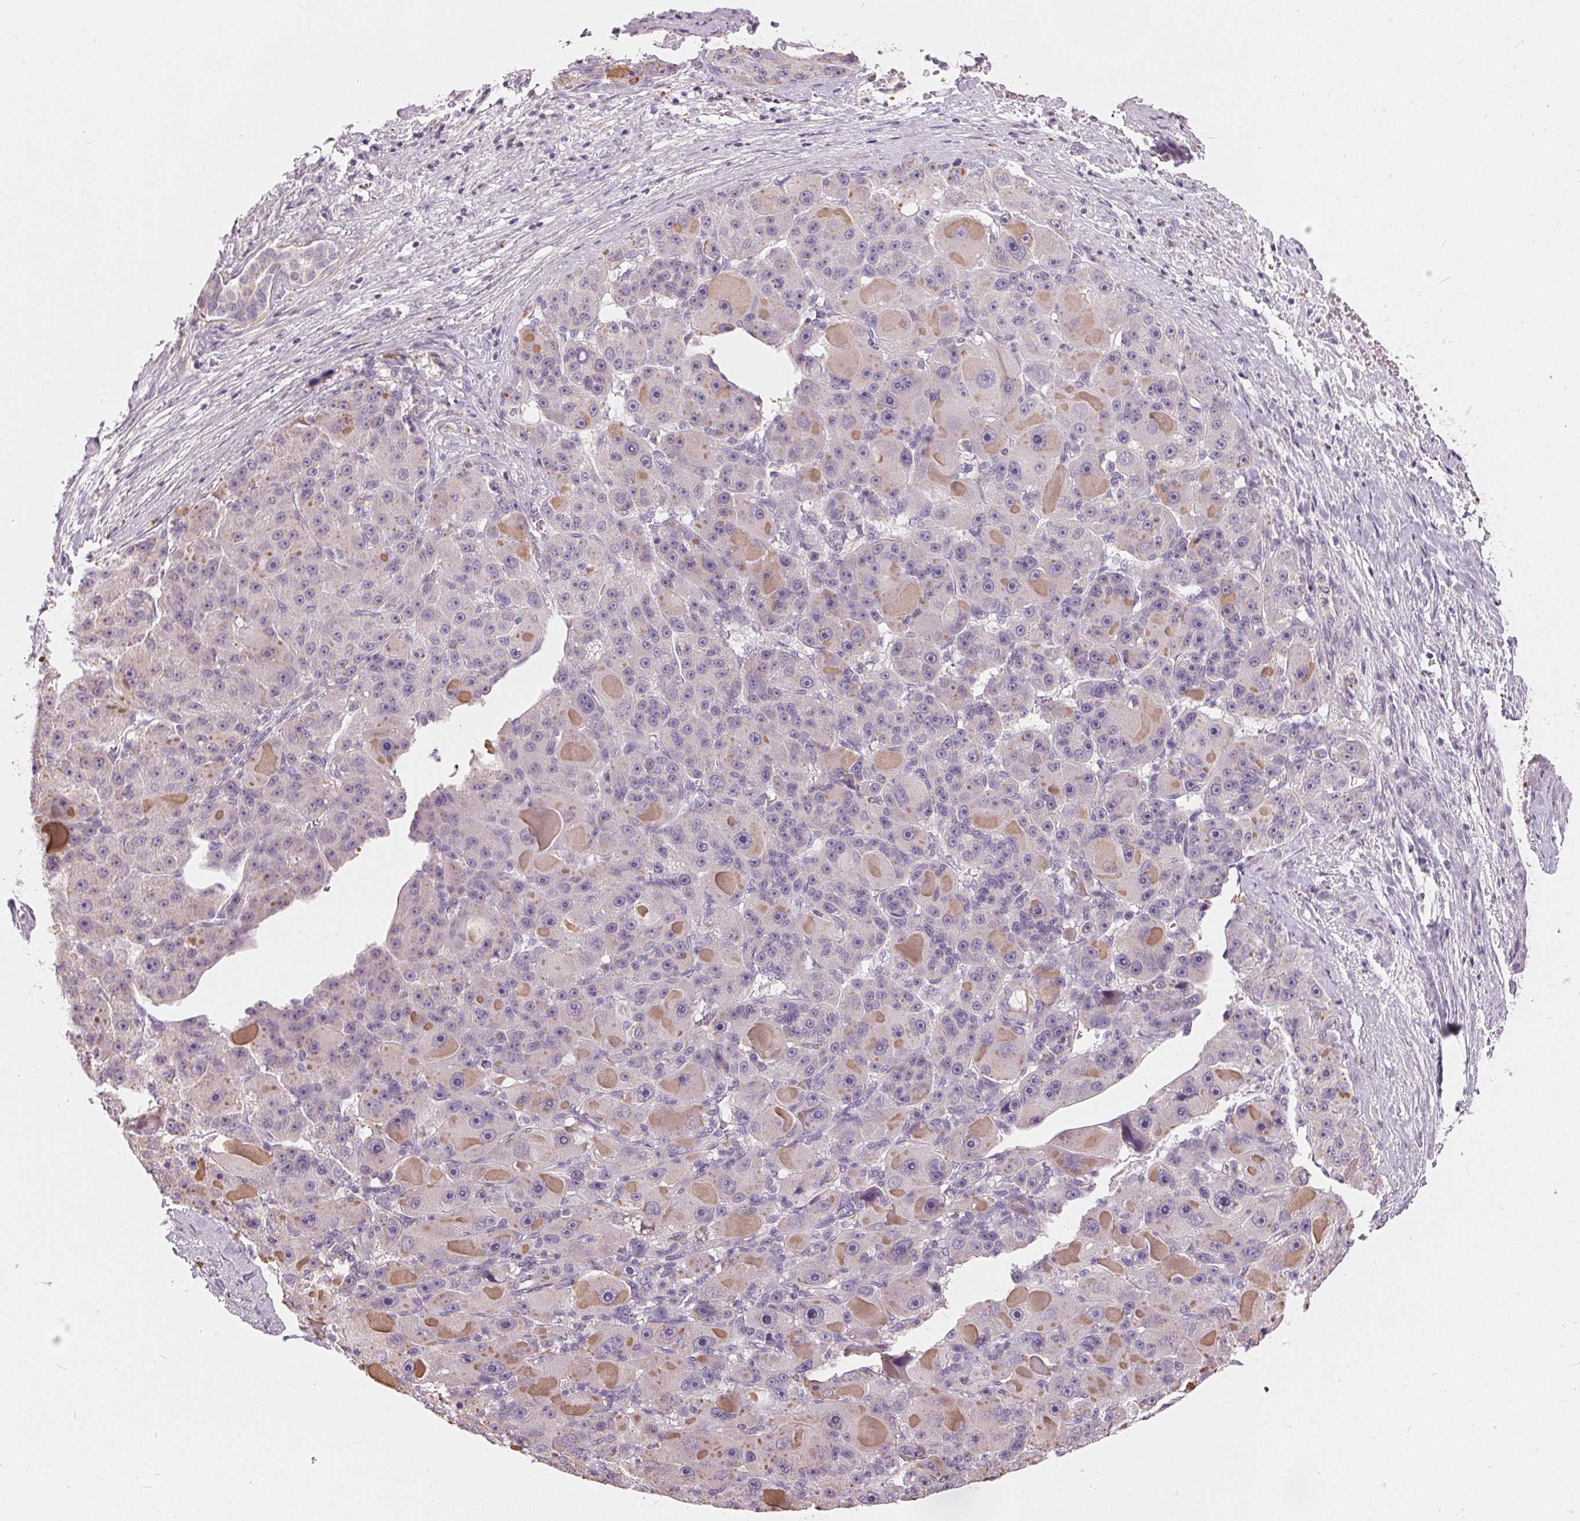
{"staining": {"intensity": "negative", "quantity": "none", "location": "none"}, "tissue": "liver cancer", "cell_type": "Tumor cells", "image_type": "cancer", "snomed": [{"axis": "morphology", "description": "Carcinoma, Hepatocellular, NOS"}, {"axis": "topography", "description": "Liver"}], "caption": "The IHC histopathology image has no significant staining in tumor cells of liver cancer (hepatocellular carcinoma) tissue.", "gene": "HOPX", "patient": {"sex": "male", "age": 76}}